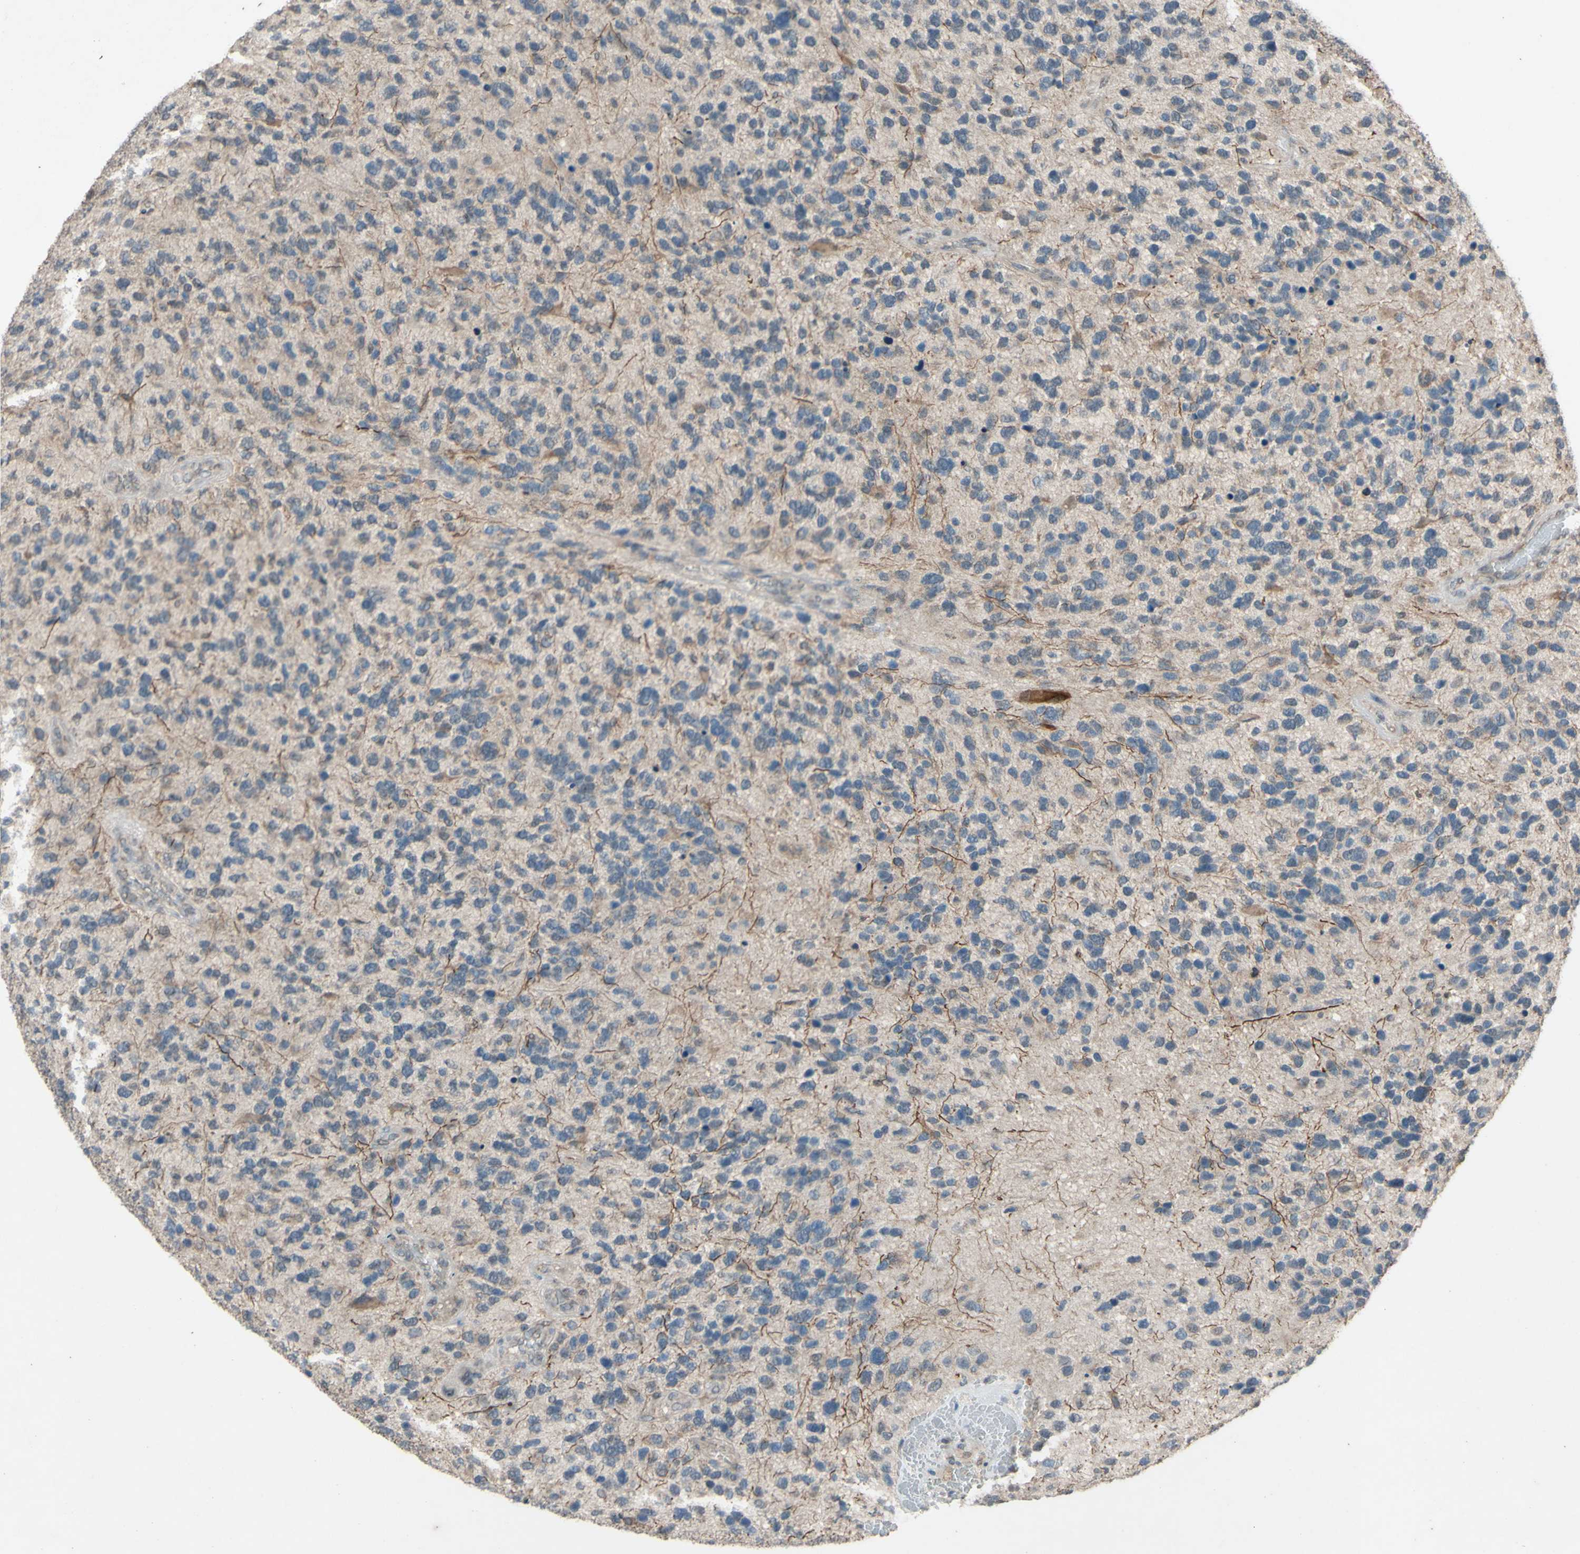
{"staining": {"intensity": "negative", "quantity": "none", "location": "none"}, "tissue": "glioma", "cell_type": "Tumor cells", "image_type": "cancer", "snomed": [{"axis": "morphology", "description": "Glioma, malignant, High grade"}, {"axis": "topography", "description": "Brain"}], "caption": "High magnification brightfield microscopy of glioma stained with DAB (brown) and counterstained with hematoxylin (blue): tumor cells show no significant positivity.", "gene": "CDCP1", "patient": {"sex": "female", "age": 58}}